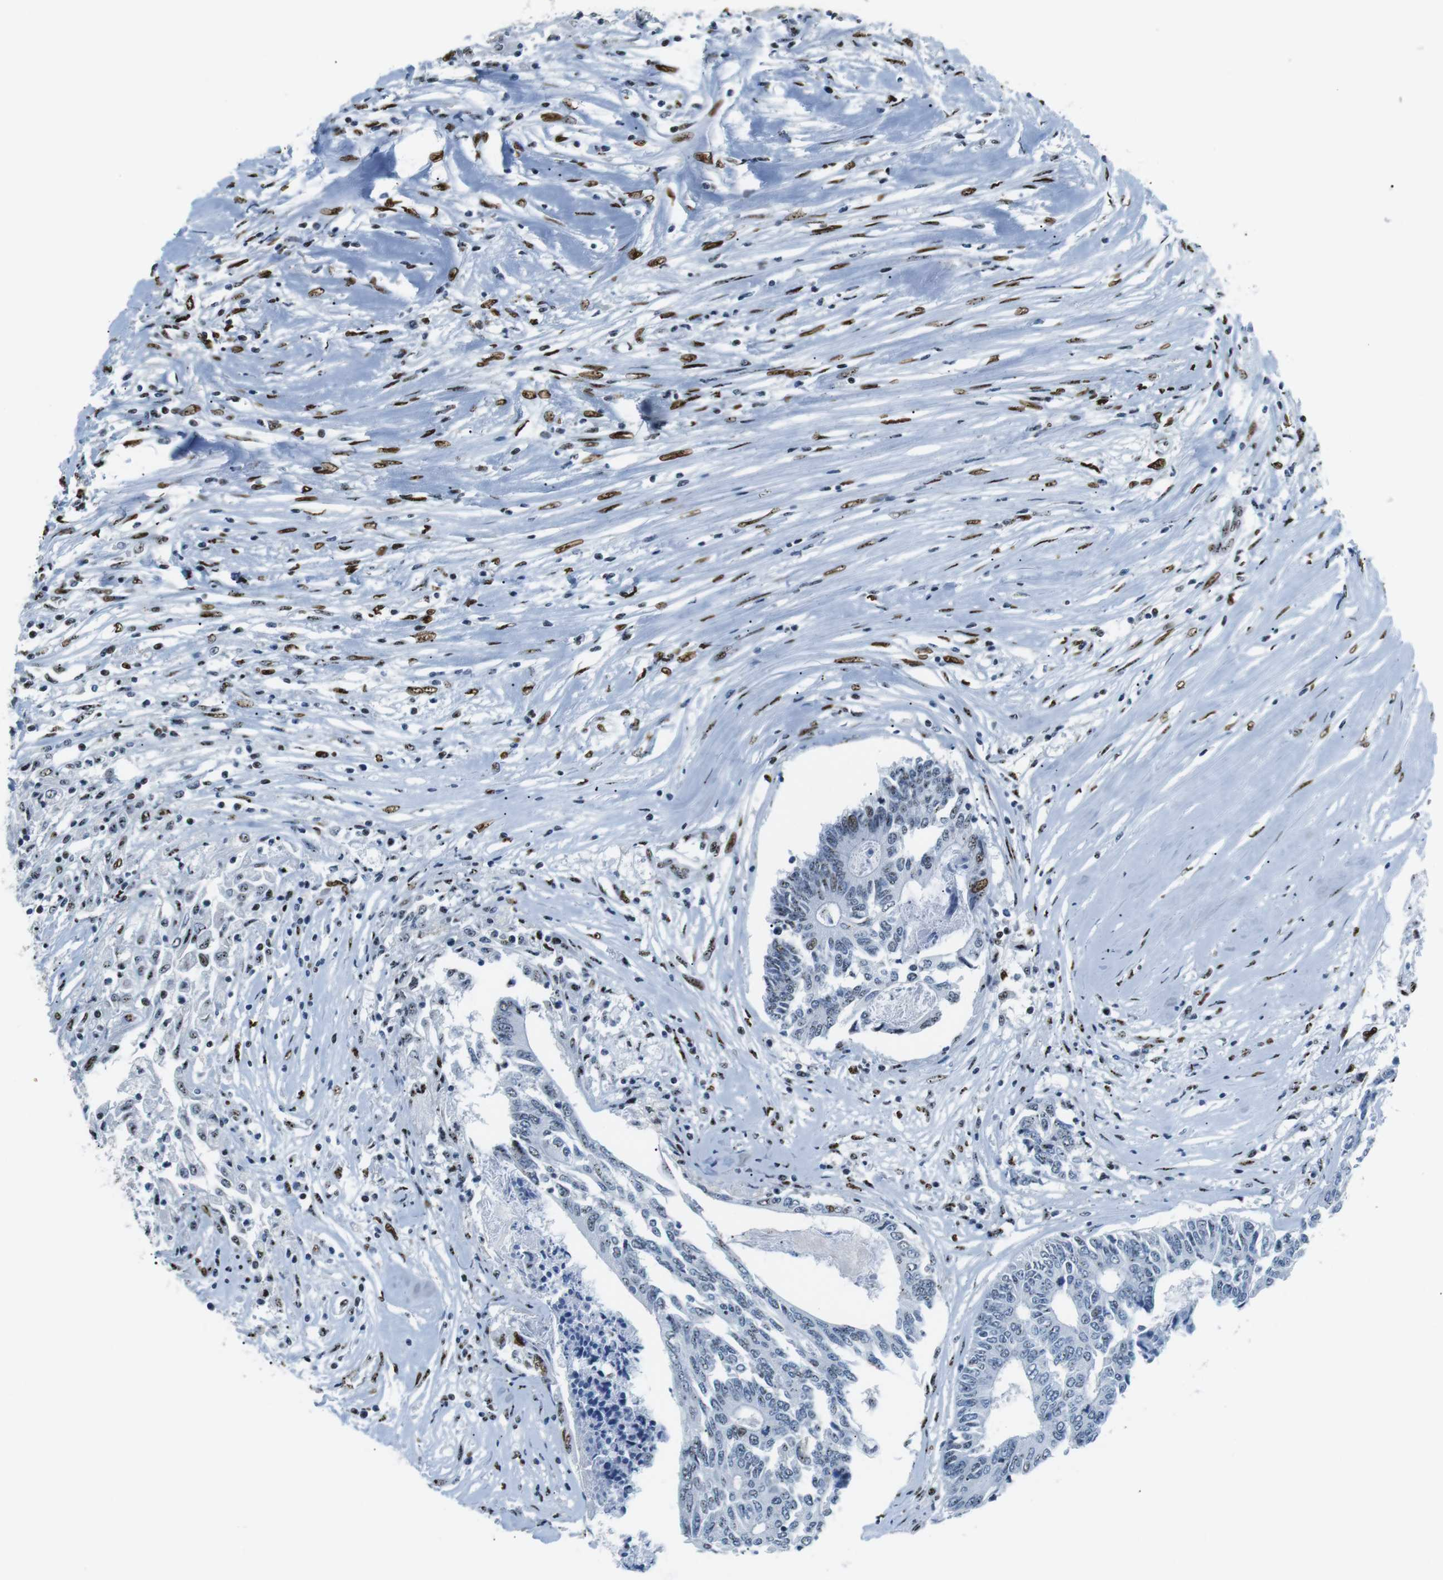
{"staining": {"intensity": "moderate", "quantity": "<25%", "location": "nuclear"}, "tissue": "colorectal cancer", "cell_type": "Tumor cells", "image_type": "cancer", "snomed": [{"axis": "morphology", "description": "Adenocarcinoma, NOS"}, {"axis": "topography", "description": "Rectum"}], "caption": "High-magnification brightfield microscopy of colorectal adenocarcinoma stained with DAB (brown) and counterstained with hematoxylin (blue). tumor cells exhibit moderate nuclear staining is identified in approximately<25% of cells.", "gene": "PML", "patient": {"sex": "male", "age": 63}}